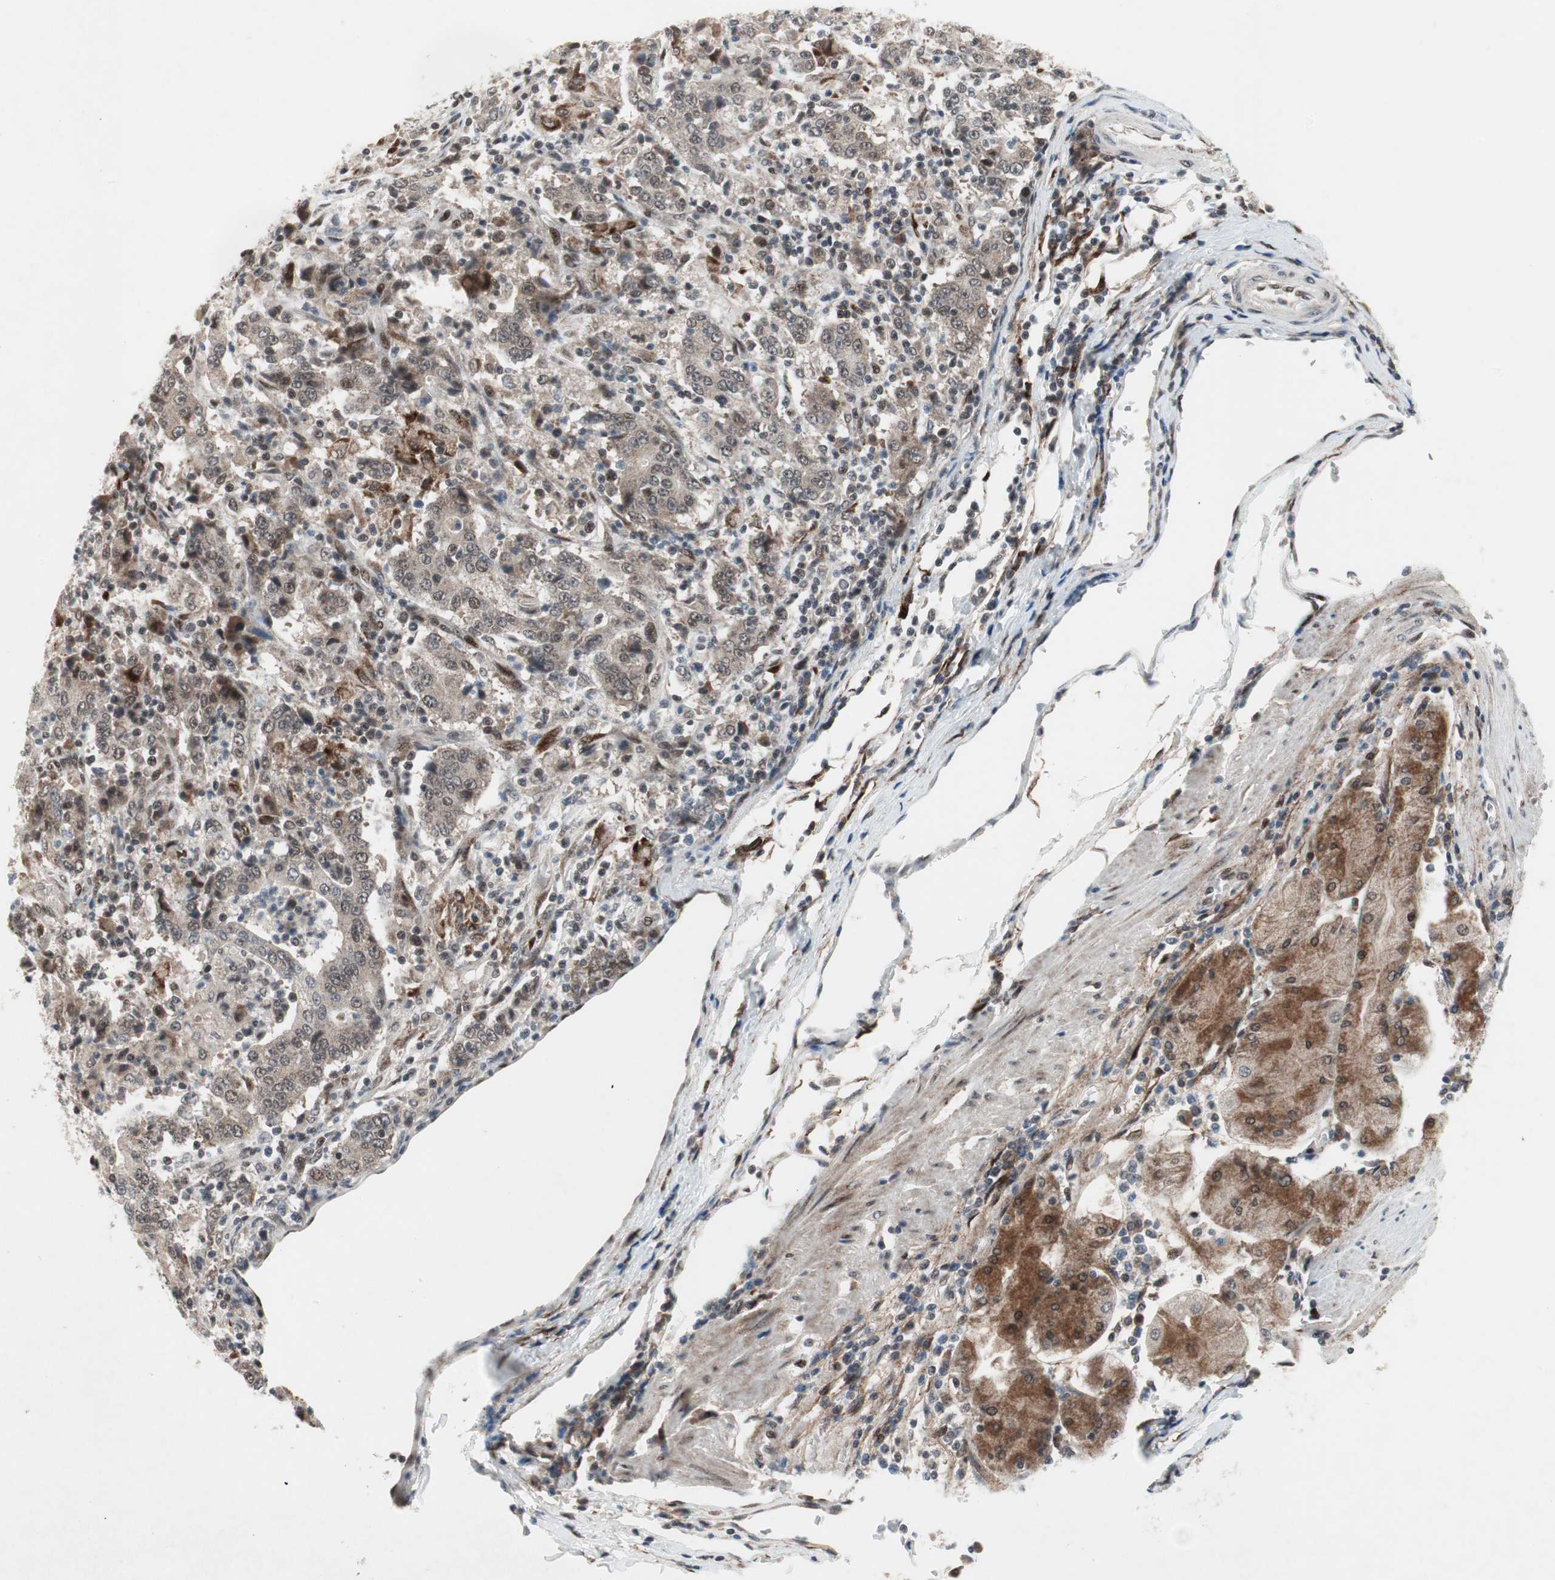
{"staining": {"intensity": "weak", "quantity": "25%-75%", "location": "cytoplasmic/membranous,nuclear"}, "tissue": "stomach cancer", "cell_type": "Tumor cells", "image_type": "cancer", "snomed": [{"axis": "morphology", "description": "Normal tissue, NOS"}, {"axis": "morphology", "description": "Adenocarcinoma, NOS"}, {"axis": "topography", "description": "Stomach, upper"}, {"axis": "topography", "description": "Stomach"}], "caption": "Stomach adenocarcinoma tissue demonstrates weak cytoplasmic/membranous and nuclear expression in about 25%-75% of tumor cells, visualized by immunohistochemistry. The staining is performed using DAB (3,3'-diaminobenzidine) brown chromogen to label protein expression. The nuclei are counter-stained blue using hematoxylin.", "gene": "TCF12", "patient": {"sex": "male", "age": 59}}